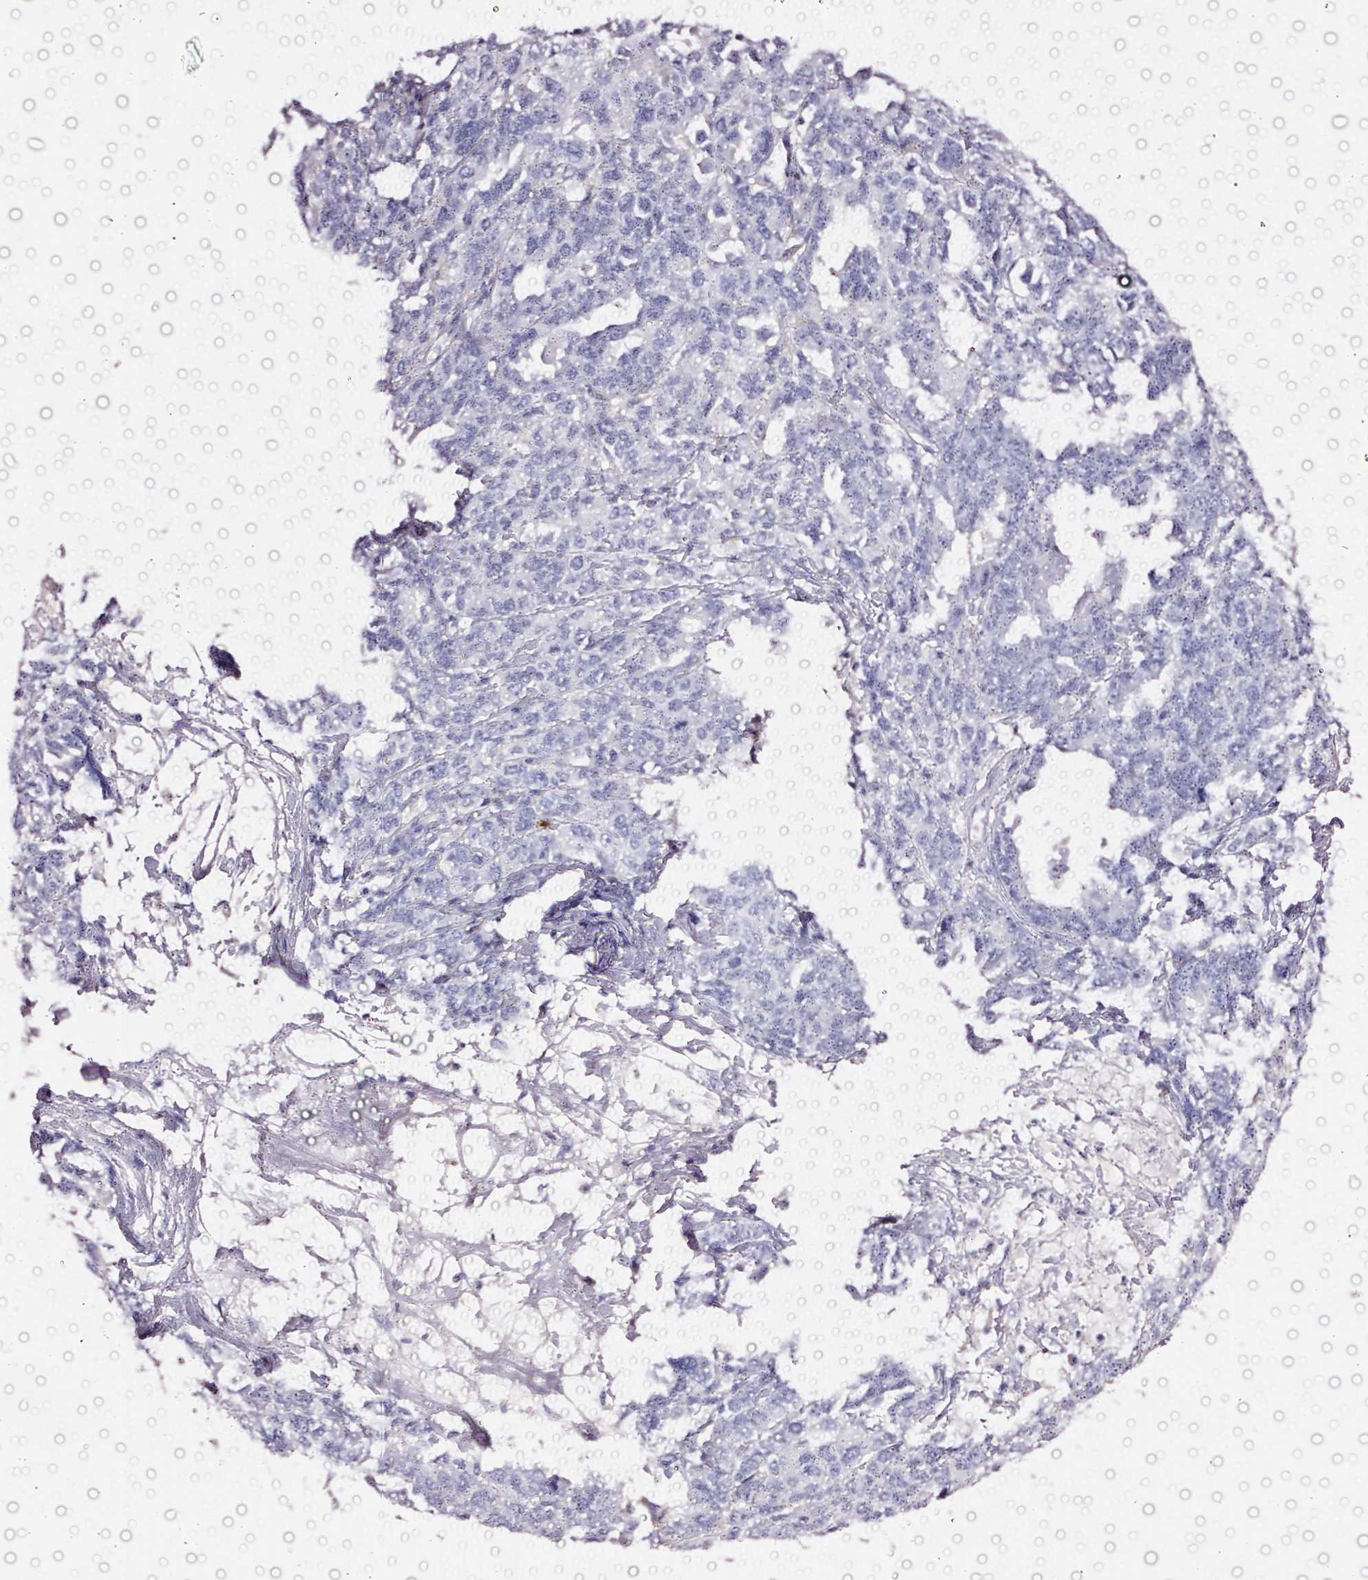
{"staining": {"intensity": "negative", "quantity": "none", "location": "none"}, "tissue": "ovarian cancer", "cell_type": "Tumor cells", "image_type": "cancer", "snomed": [{"axis": "morphology", "description": "Adenocarcinoma, NOS"}, {"axis": "morphology", "description": "Carcinoma, endometroid"}, {"axis": "topography", "description": "Ovary"}], "caption": "Immunohistochemistry (IHC) image of ovarian cancer (adenocarcinoma) stained for a protein (brown), which exhibits no staining in tumor cells.", "gene": "CYB561A3", "patient": {"sex": "female", "age": 72}}